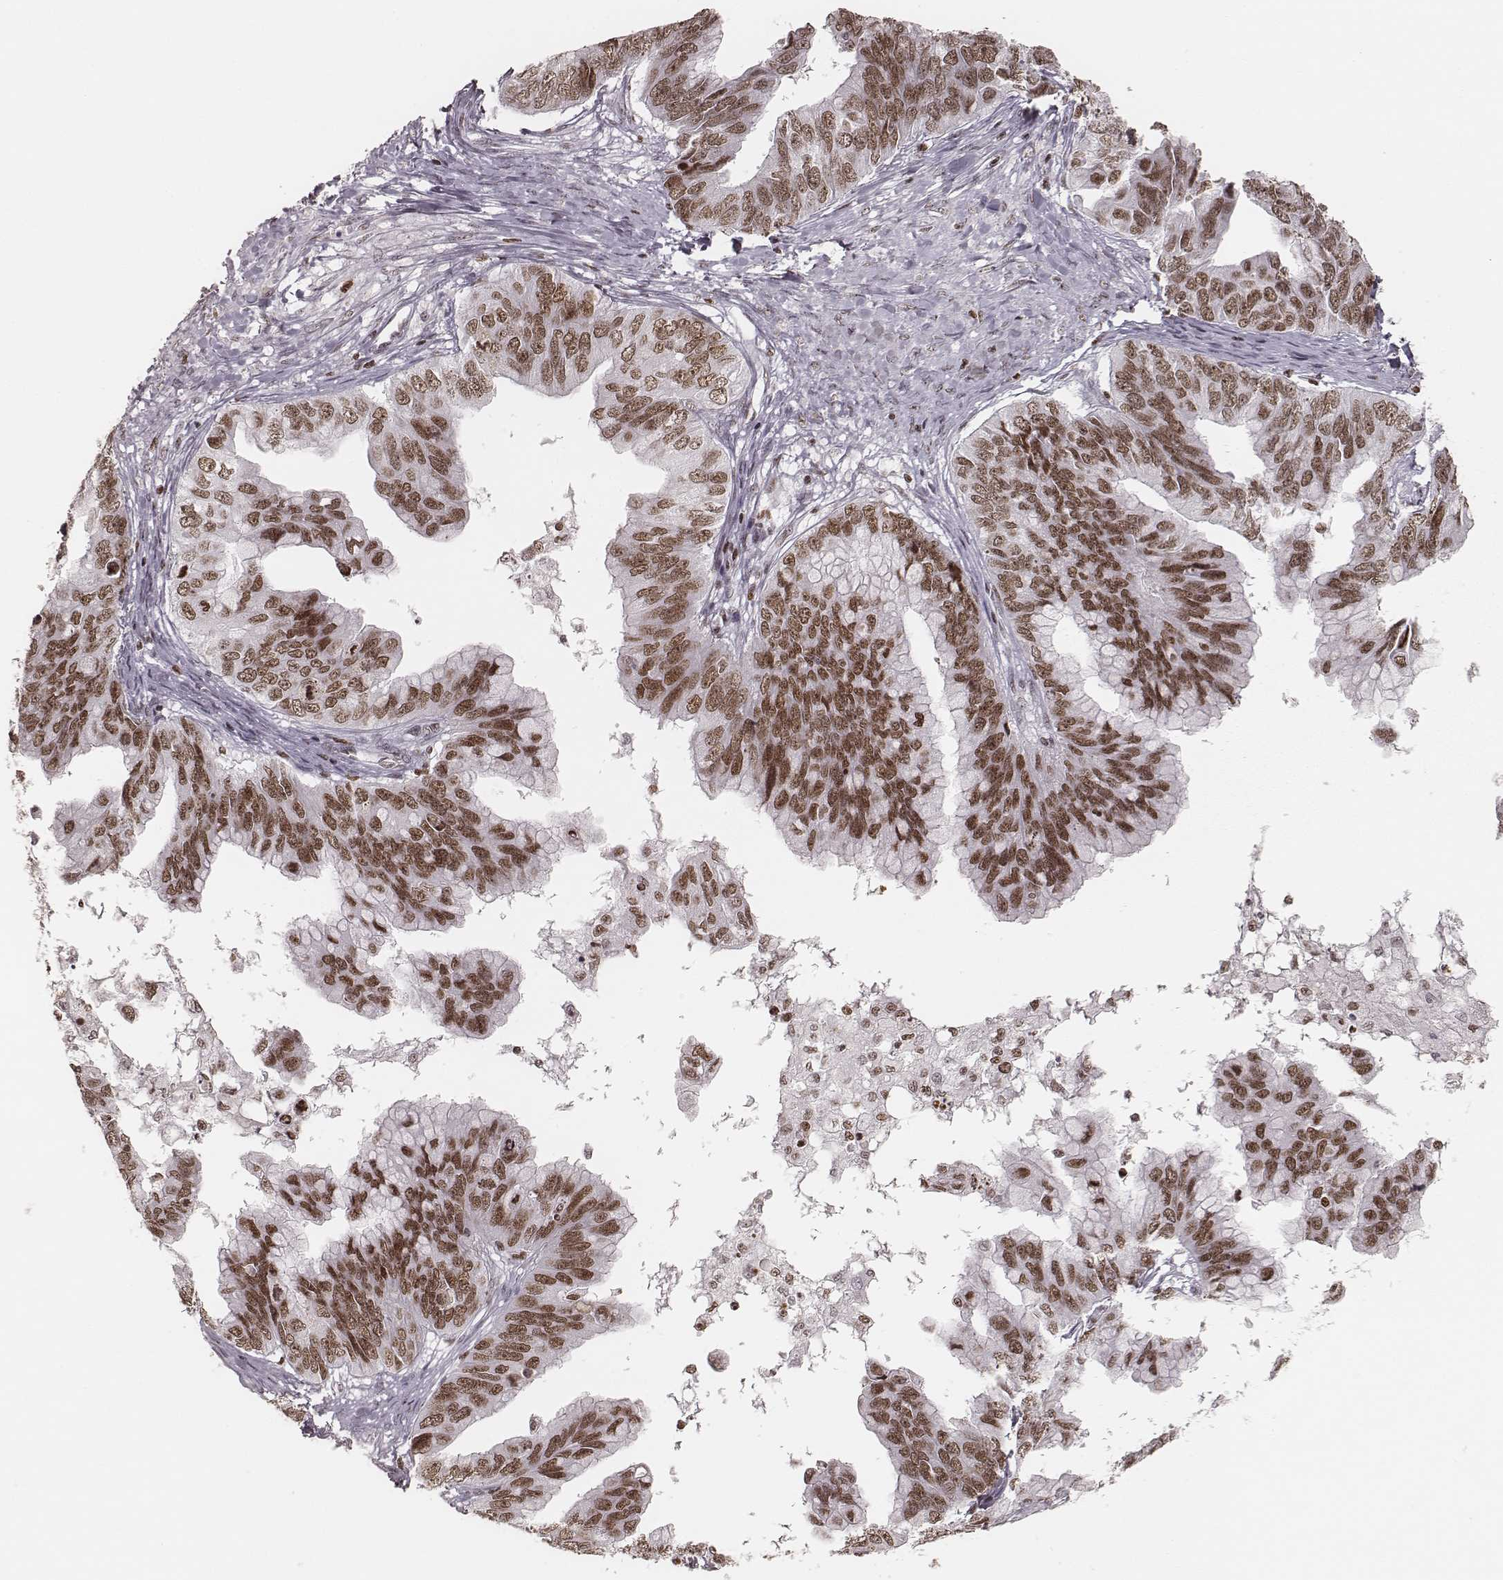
{"staining": {"intensity": "moderate", "quantity": ">75%", "location": "nuclear"}, "tissue": "ovarian cancer", "cell_type": "Tumor cells", "image_type": "cancer", "snomed": [{"axis": "morphology", "description": "Cystadenocarcinoma, mucinous, NOS"}, {"axis": "topography", "description": "Ovary"}], "caption": "Moderate nuclear protein staining is present in about >75% of tumor cells in ovarian cancer. The staining was performed using DAB to visualize the protein expression in brown, while the nuclei were stained in blue with hematoxylin (Magnification: 20x).", "gene": "PARP1", "patient": {"sex": "female", "age": 76}}